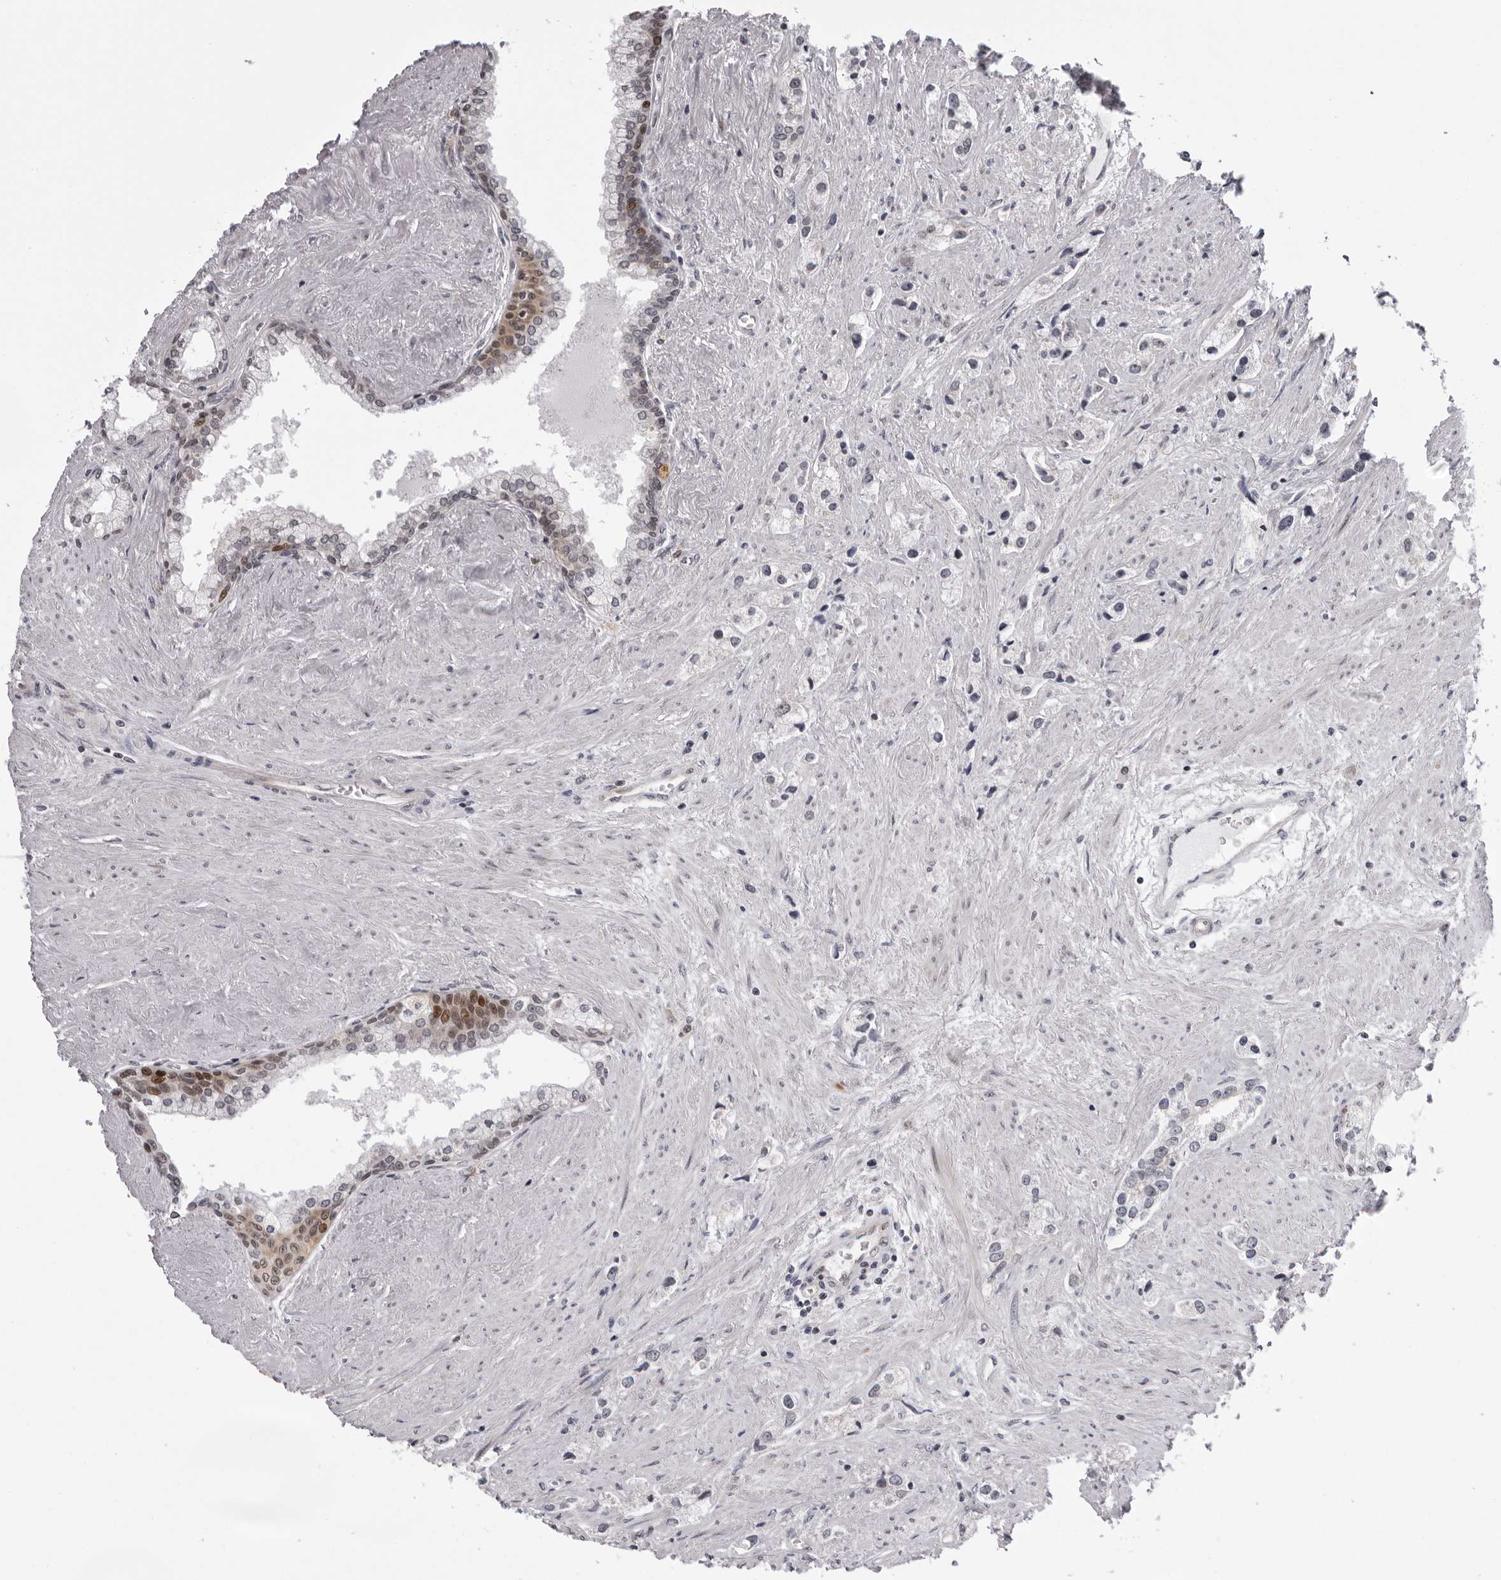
{"staining": {"intensity": "negative", "quantity": "none", "location": "none"}, "tissue": "prostate cancer", "cell_type": "Tumor cells", "image_type": "cancer", "snomed": [{"axis": "morphology", "description": "Adenocarcinoma, High grade"}, {"axis": "topography", "description": "Prostate"}], "caption": "Protein analysis of prostate cancer (adenocarcinoma (high-grade)) demonstrates no significant staining in tumor cells. (DAB (3,3'-diaminobenzidine) IHC visualized using brightfield microscopy, high magnification).", "gene": "GCSAML", "patient": {"sex": "male", "age": 66}}